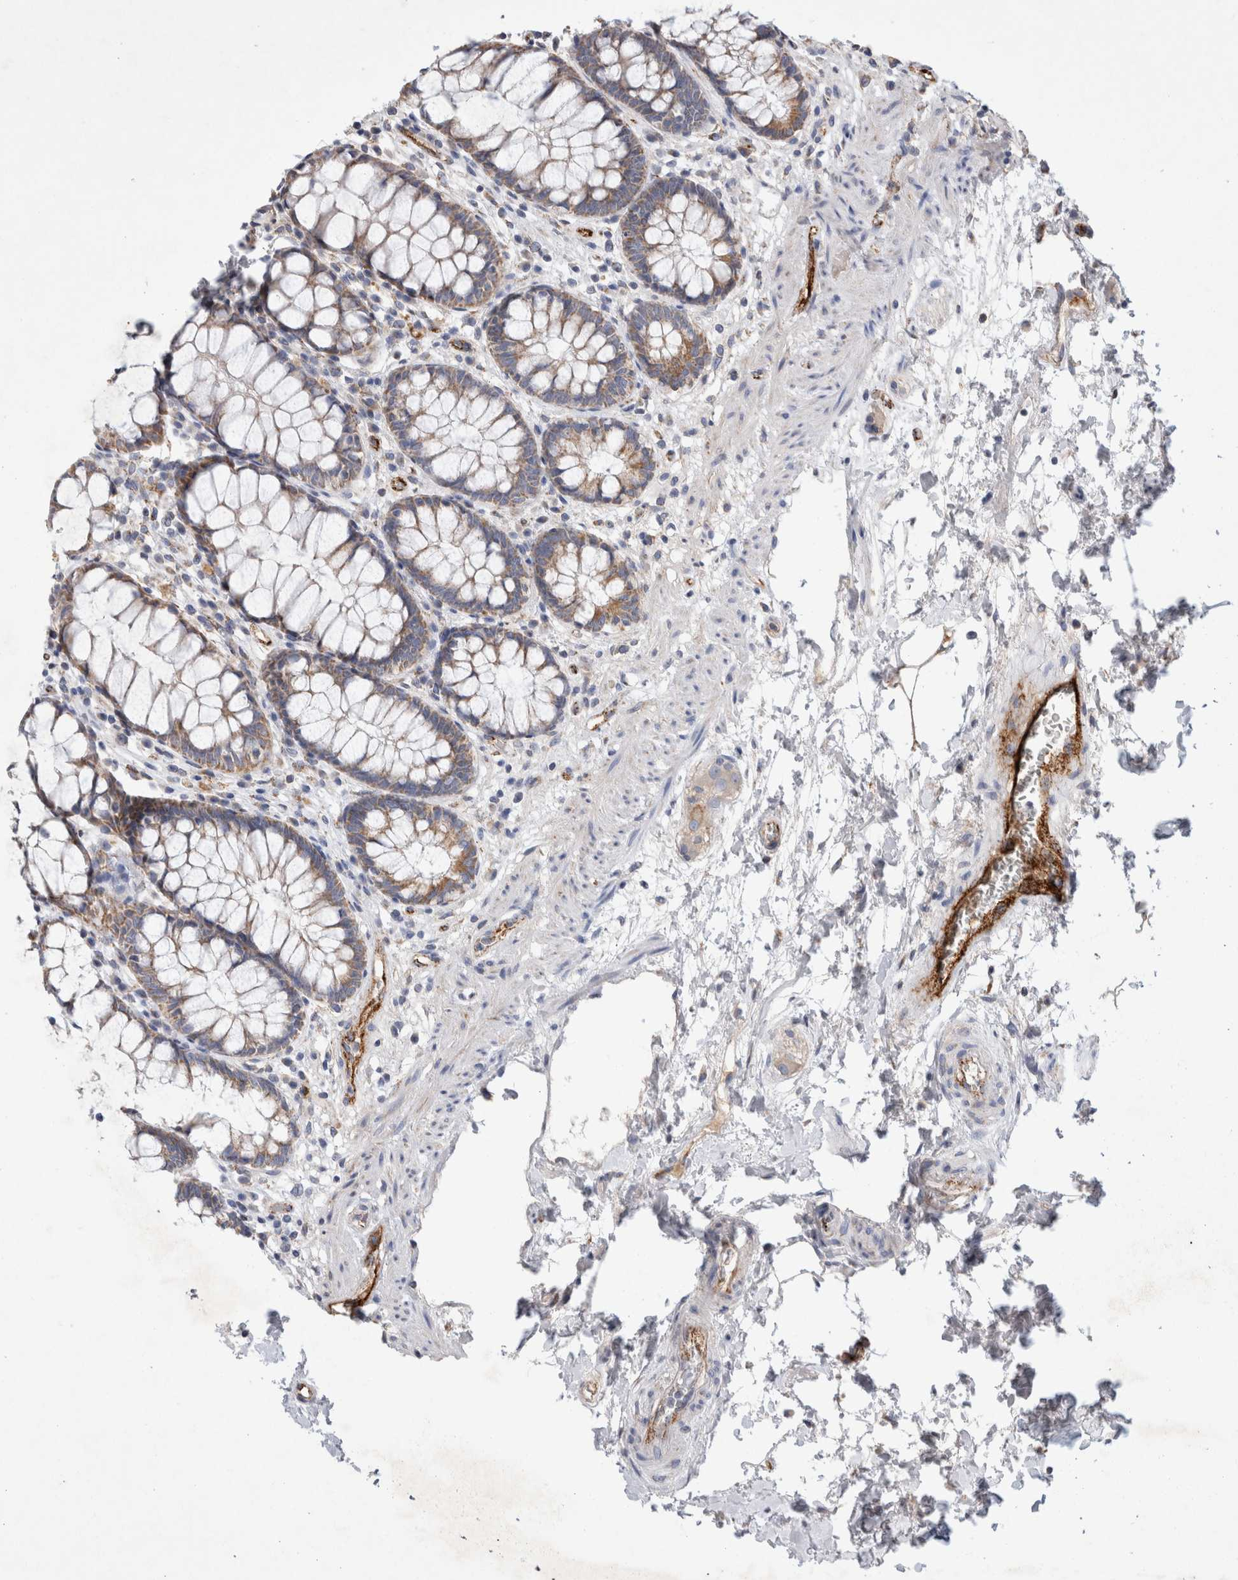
{"staining": {"intensity": "moderate", "quantity": ">75%", "location": "cytoplasmic/membranous"}, "tissue": "rectum", "cell_type": "Glandular cells", "image_type": "normal", "snomed": [{"axis": "morphology", "description": "Normal tissue, NOS"}, {"axis": "topography", "description": "Rectum"}], "caption": "The photomicrograph demonstrates staining of benign rectum, revealing moderate cytoplasmic/membranous protein positivity (brown color) within glandular cells.", "gene": "IARS2", "patient": {"sex": "male", "age": 64}}